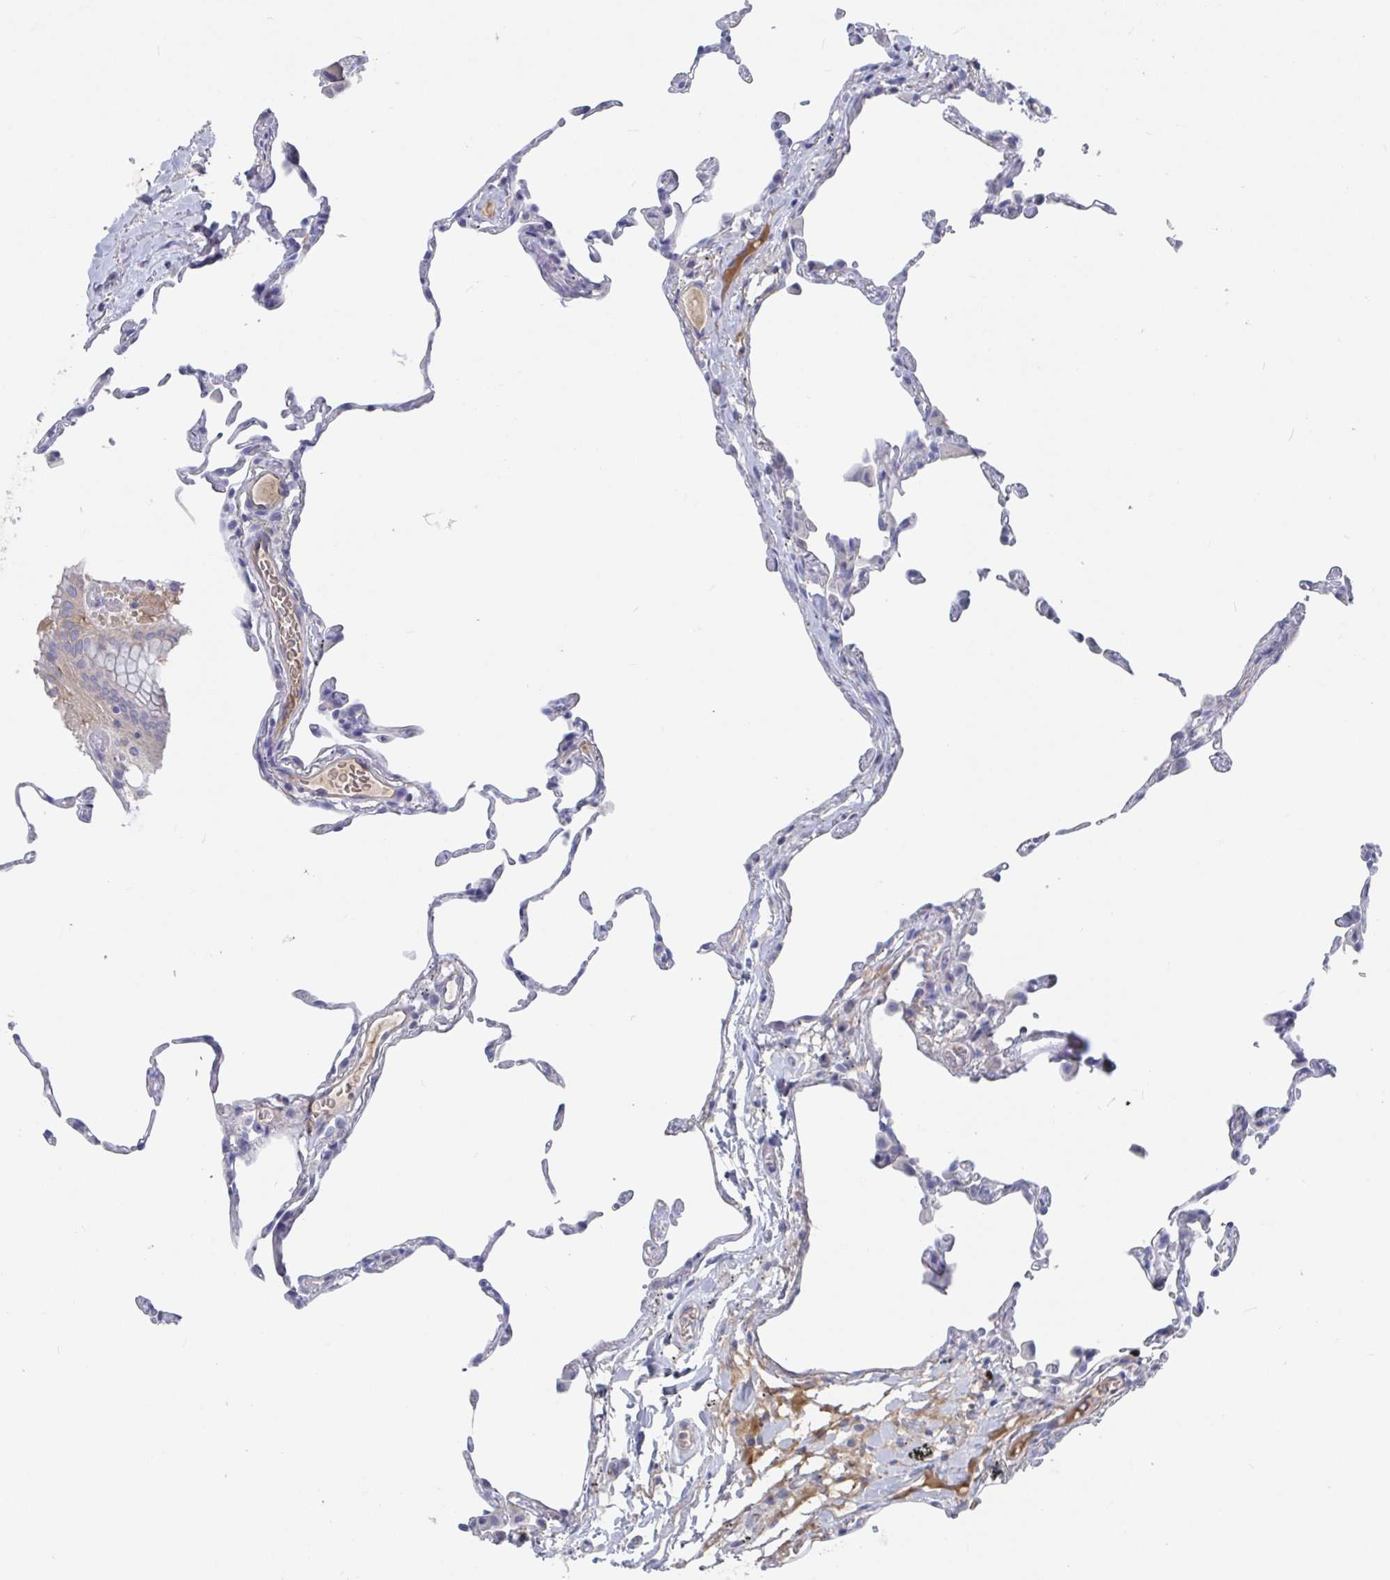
{"staining": {"intensity": "negative", "quantity": "none", "location": "none"}, "tissue": "lung", "cell_type": "Alveolar cells", "image_type": "normal", "snomed": [{"axis": "morphology", "description": "Normal tissue, NOS"}, {"axis": "topography", "description": "Lung"}], "caption": "DAB immunohistochemical staining of unremarkable human lung demonstrates no significant positivity in alveolar cells.", "gene": "GPR148", "patient": {"sex": "female", "age": 57}}